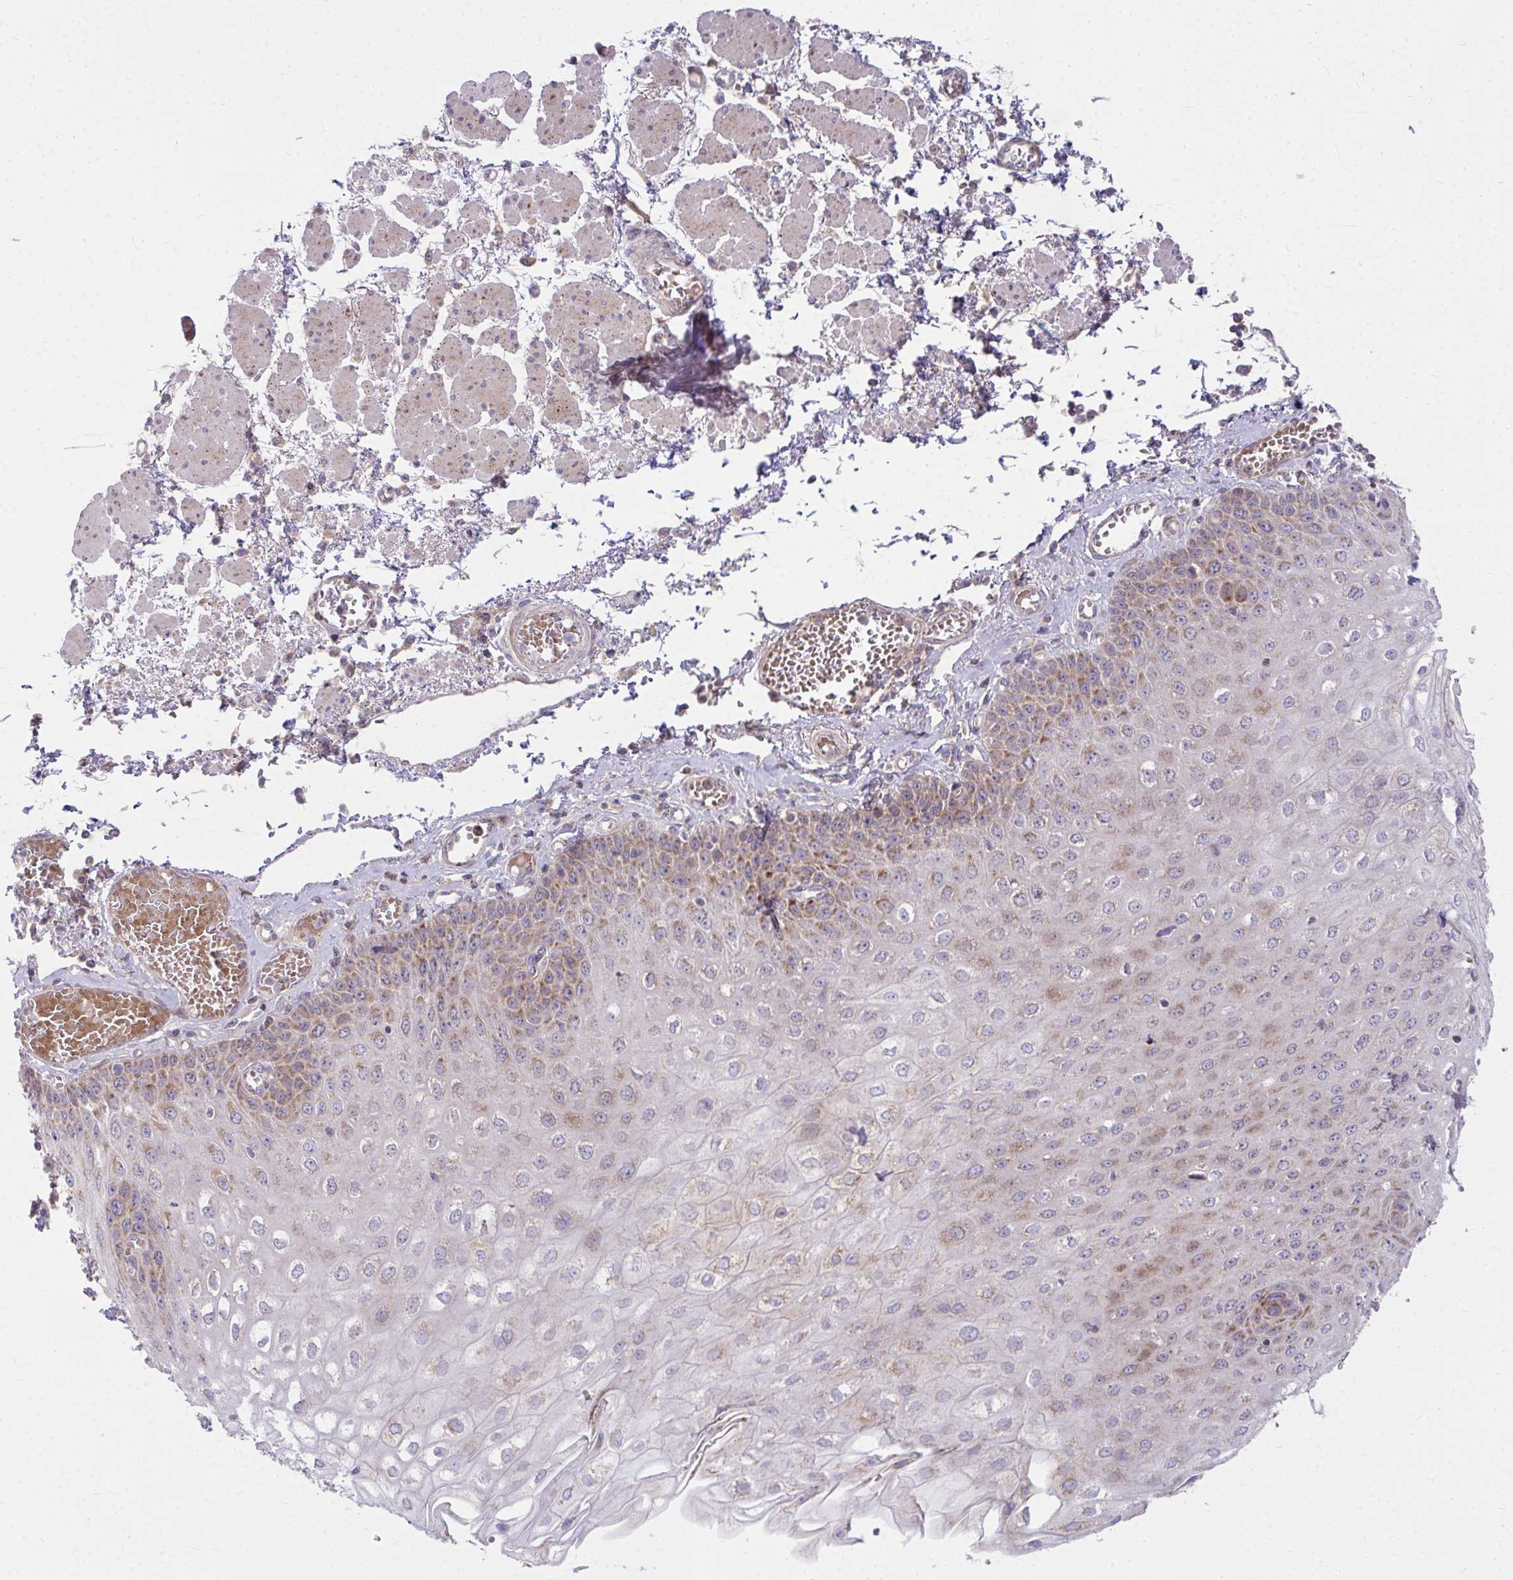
{"staining": {"intensity": "strong", "quantity": "25%-75%", "location": "cytoplasmic/membranous"}, "tissue": "esophagus", "cell_type": "Squamous epithelial cells", "image_type": "normal", "snomed": [{"axis": "morphology", "description": "Normal tissue, NOS"}, {"axis": "morphology", "description": "Adenocarcinoma, NOS"}, {"axis": "topography", "description": "Esophagus"}], "caption": "The immunohistochemical stain labels strong cytoplasmic/membranous expression in squamous epithelial cells of normal esophagus. (Stains: DAB (3,3'-diaminobenzidine) in brown, nuclei in blue, Microscopy: brightfield microscopy at high magnification).", "gene": "C16orf54", "patient": {"sex": "male", "age": 81}}